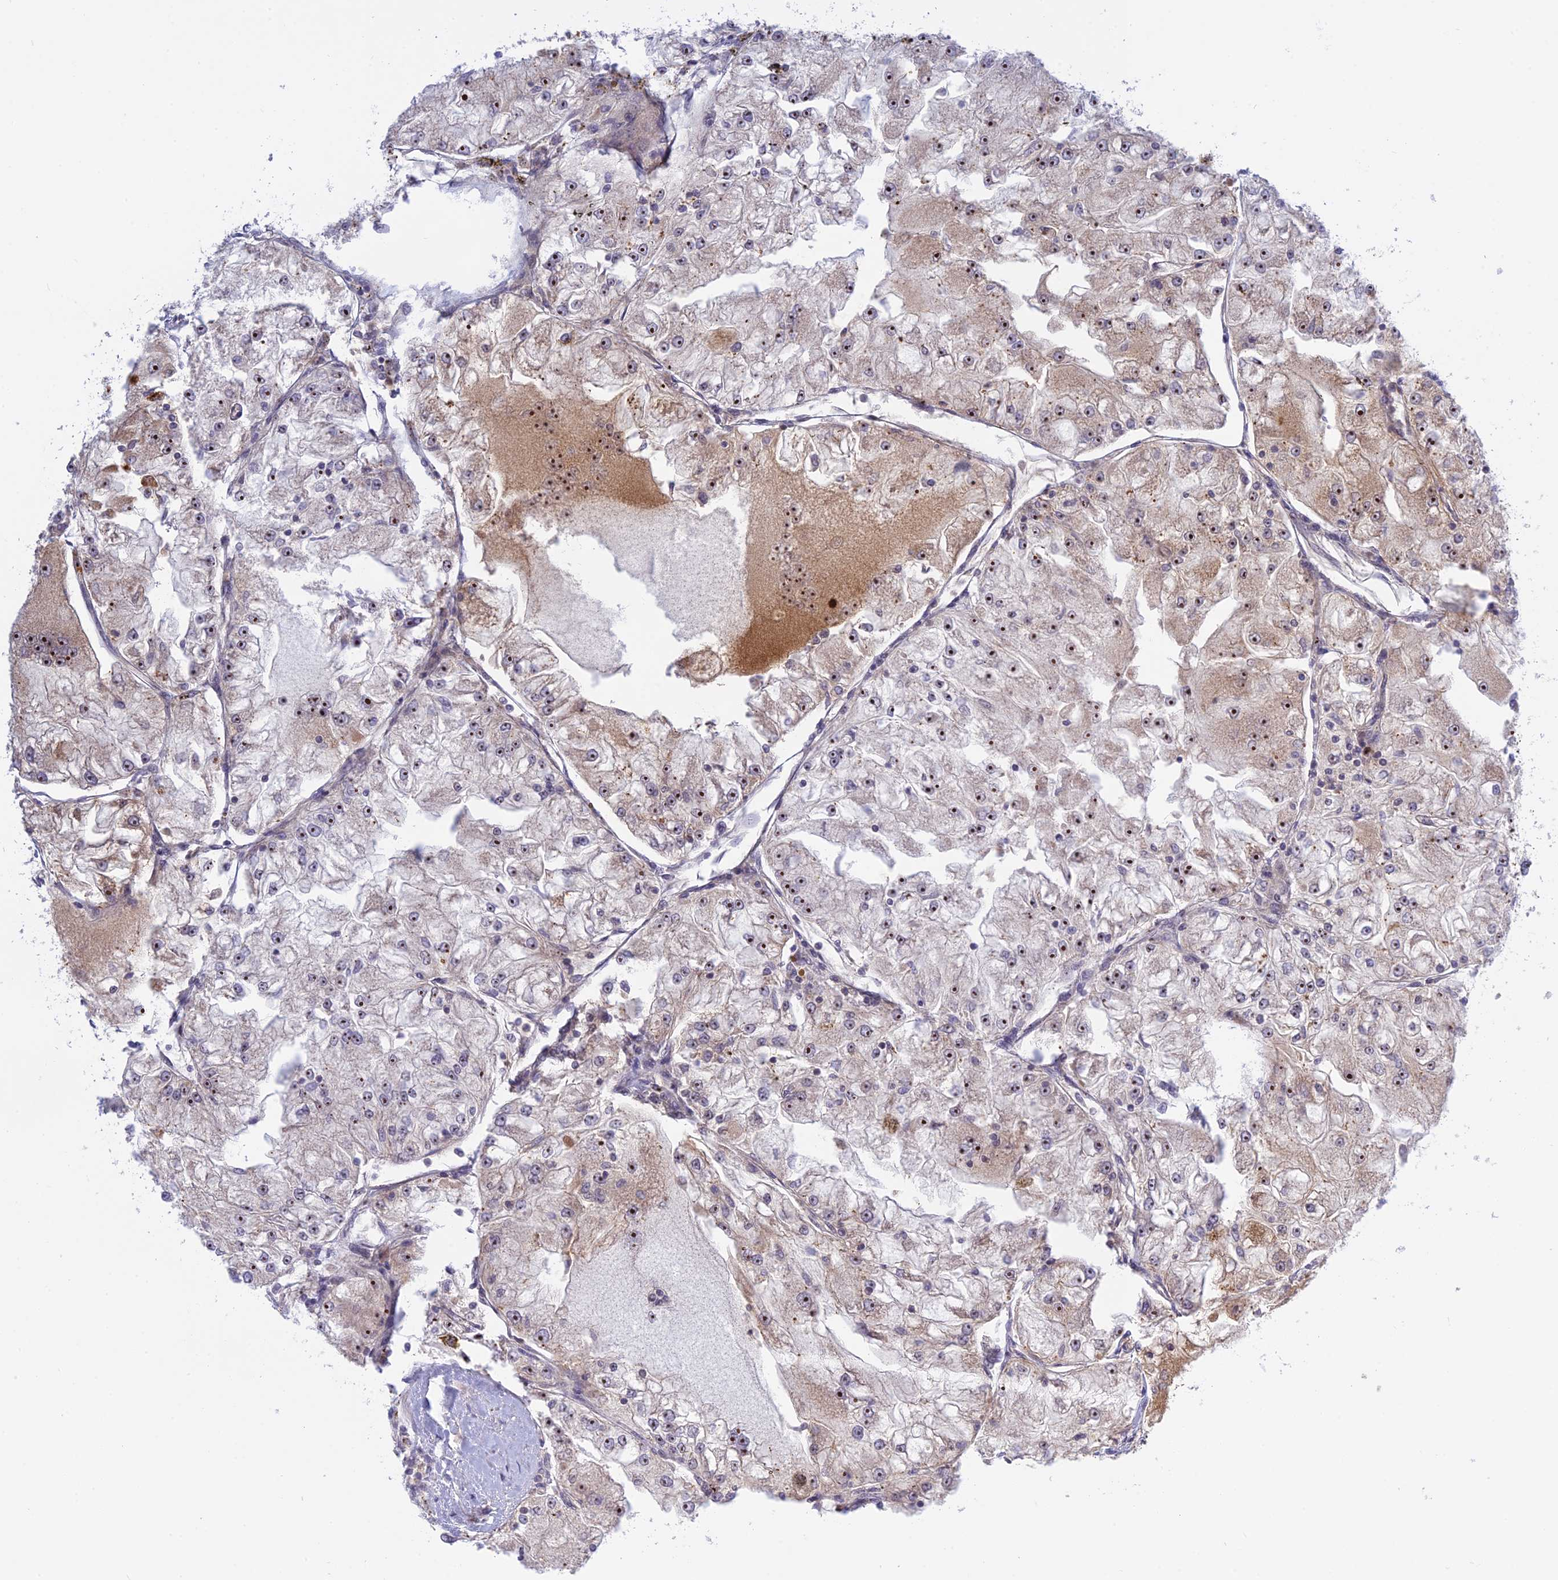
{"staining": {"intensity": "moderate", "quantity": ">75%", "location": "cytoplasmic/membranous,nuclear"}, "tissue": "renal cancer", "cell_type": "Tumor cells", "image_type": "cancer", "snomed": [{"axis": "morphology", "description": "Adenocarcinoma, NOS"}, {"axis": "topography", "description": "Kidney"}], "caption": "Tumor cells reveal medium levels of moderate cytoplasmic/membranous and nuclear staining in about >75% of cells in human adenocarcinoma (renal).", "gene": "TCEA1", "patient": {"sex": "female", "age": 72}}